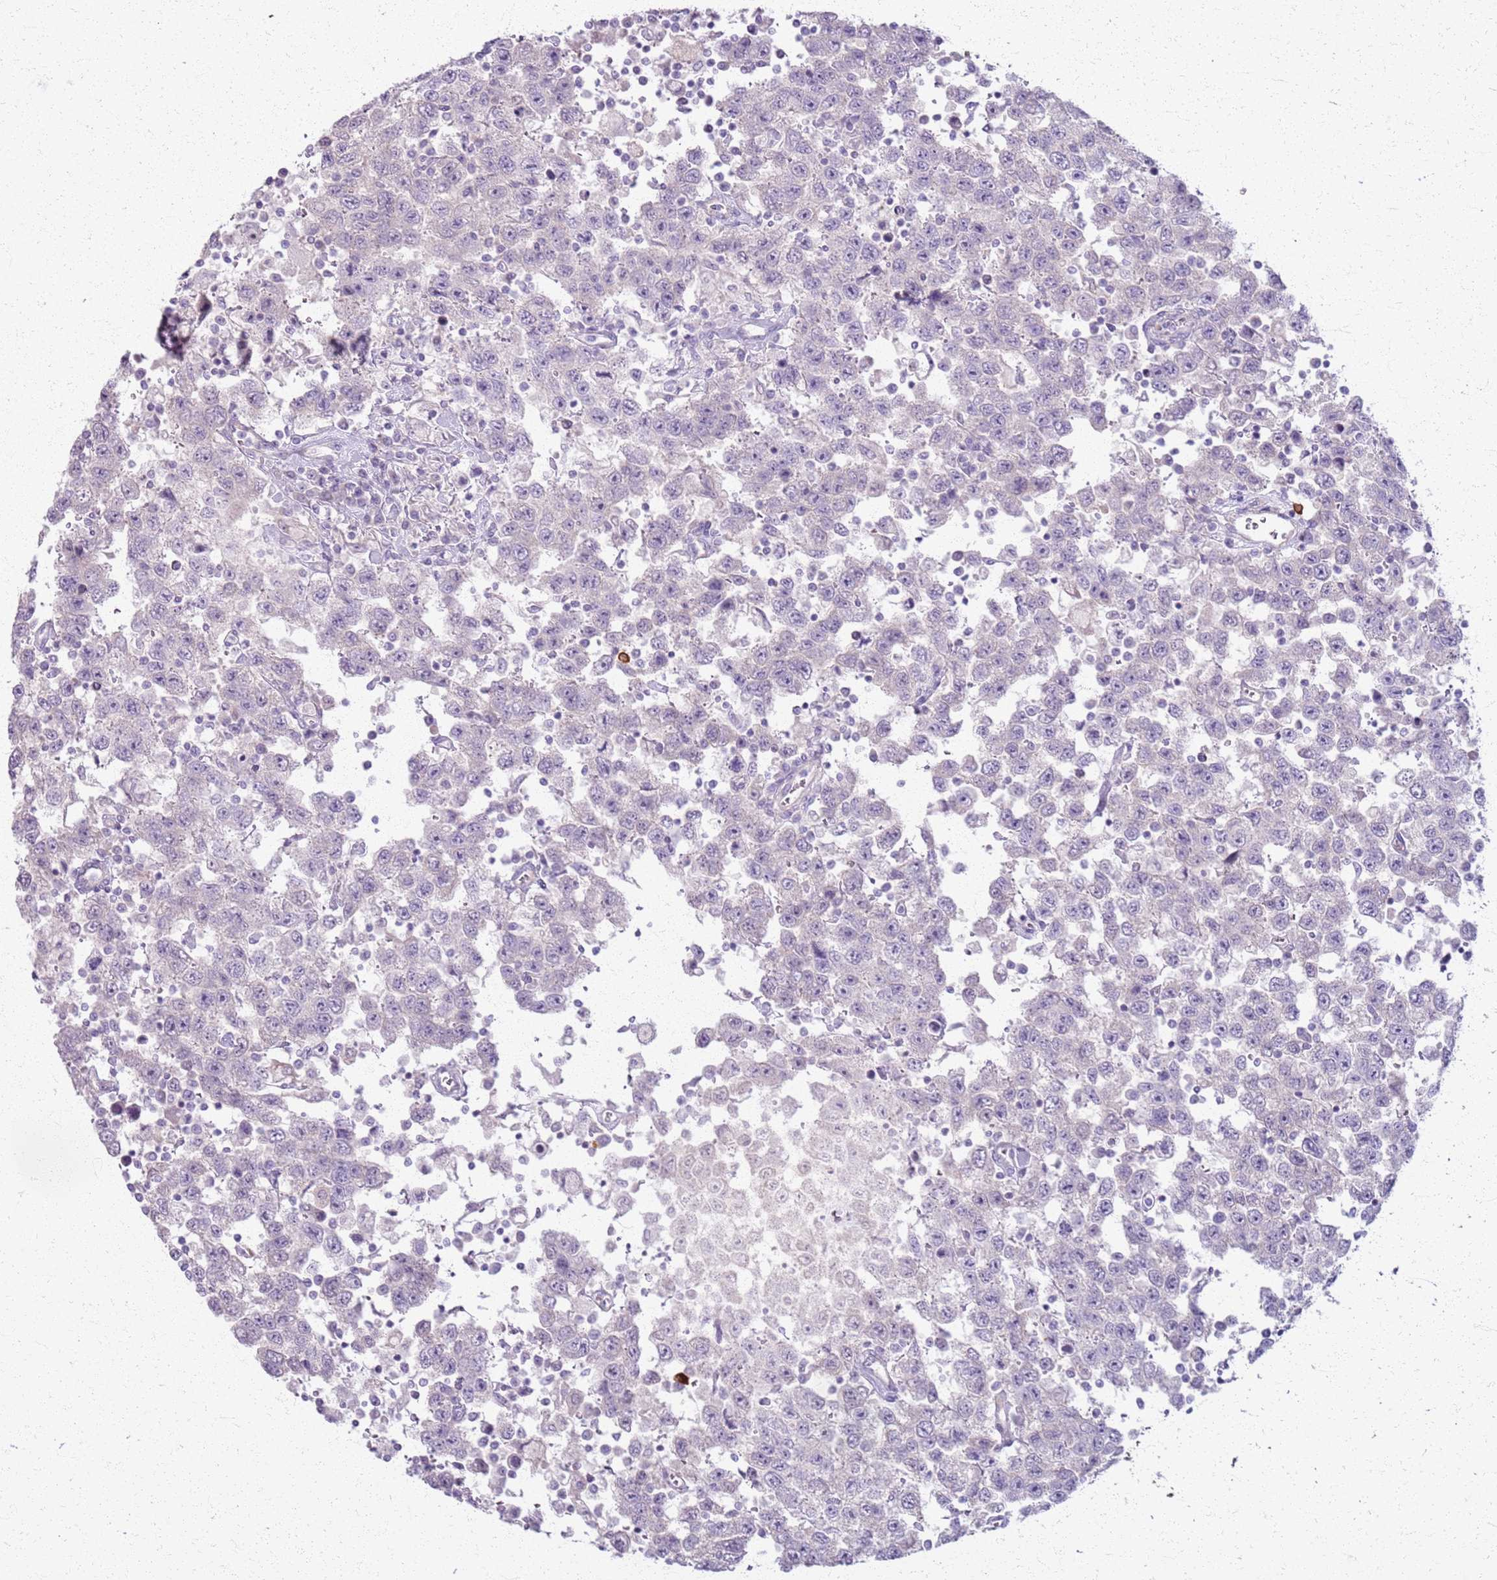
{"staining": {"intensity": "negative", "quantity": "none", "location": "none"}, "tissue": "testis cancer", "cell_type": "Tumor cells", "image_type": "cancer", "snomed": [{"axis": "morphology", "description": "Seminoma, NOS"}, {"axis": "topography", "description": "Testis"}], "caption": "This is a photomicrograph of immunohistochemistry staining of seminoma (testis), which shows no positivity in tumor cells. (Brightfield microscopy of DAB immunohistochemistry (IHC) at high magnification).", "gene": "CSRP3", "patient": {"sex": "male", "age": 41}}